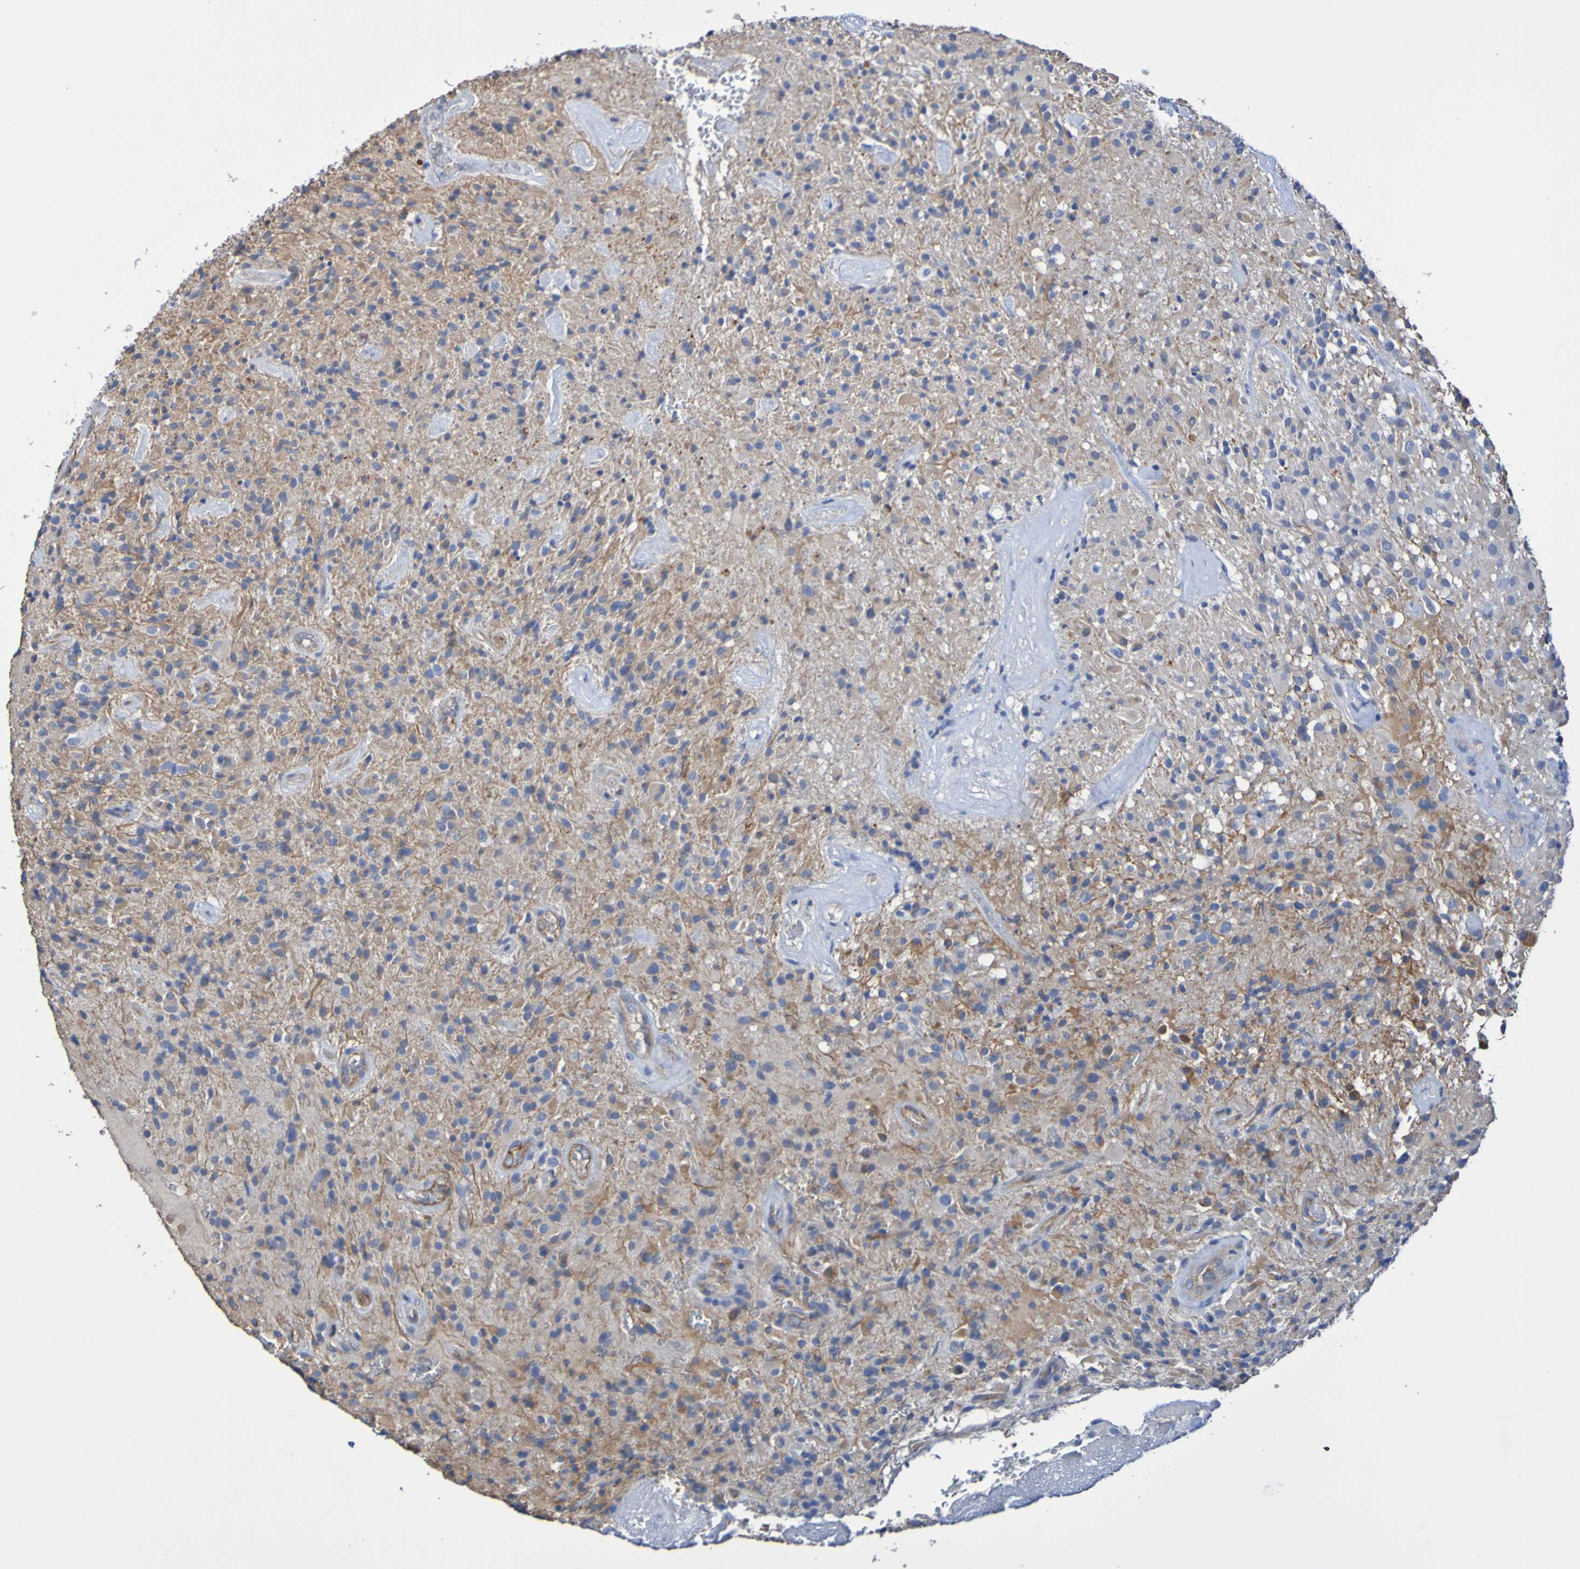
{"staining": {"intensity": "moderate", "quantity": "25%-75%", "location": "cytoplasmic/membranous"}, "tissue": "glioma", "cell_type": "Tumor cells", "image_type": "cancer", "snomed": [{"axis": "morphology", "description": "Glioma, malignant, High grade"}, {"axis": "topography", "description": "Brain"}], "caption": "Immunohistochemistry (IHC) staining of malignant high-grade glioma, which shows medium levels of moderate cytoplasmic/membranous positivity in approximately 25%-75% of tumor cells indicating moderate cytoplasmic/membranous protein positivity. The staining was performed using DAB (3,3'-diaminobenzidine) (brown) for protein detection and nuclei were counterstained in hematoxylin (blue).", "gene": "SRPRB", "patient": {"sex": "male", "age": 71}}